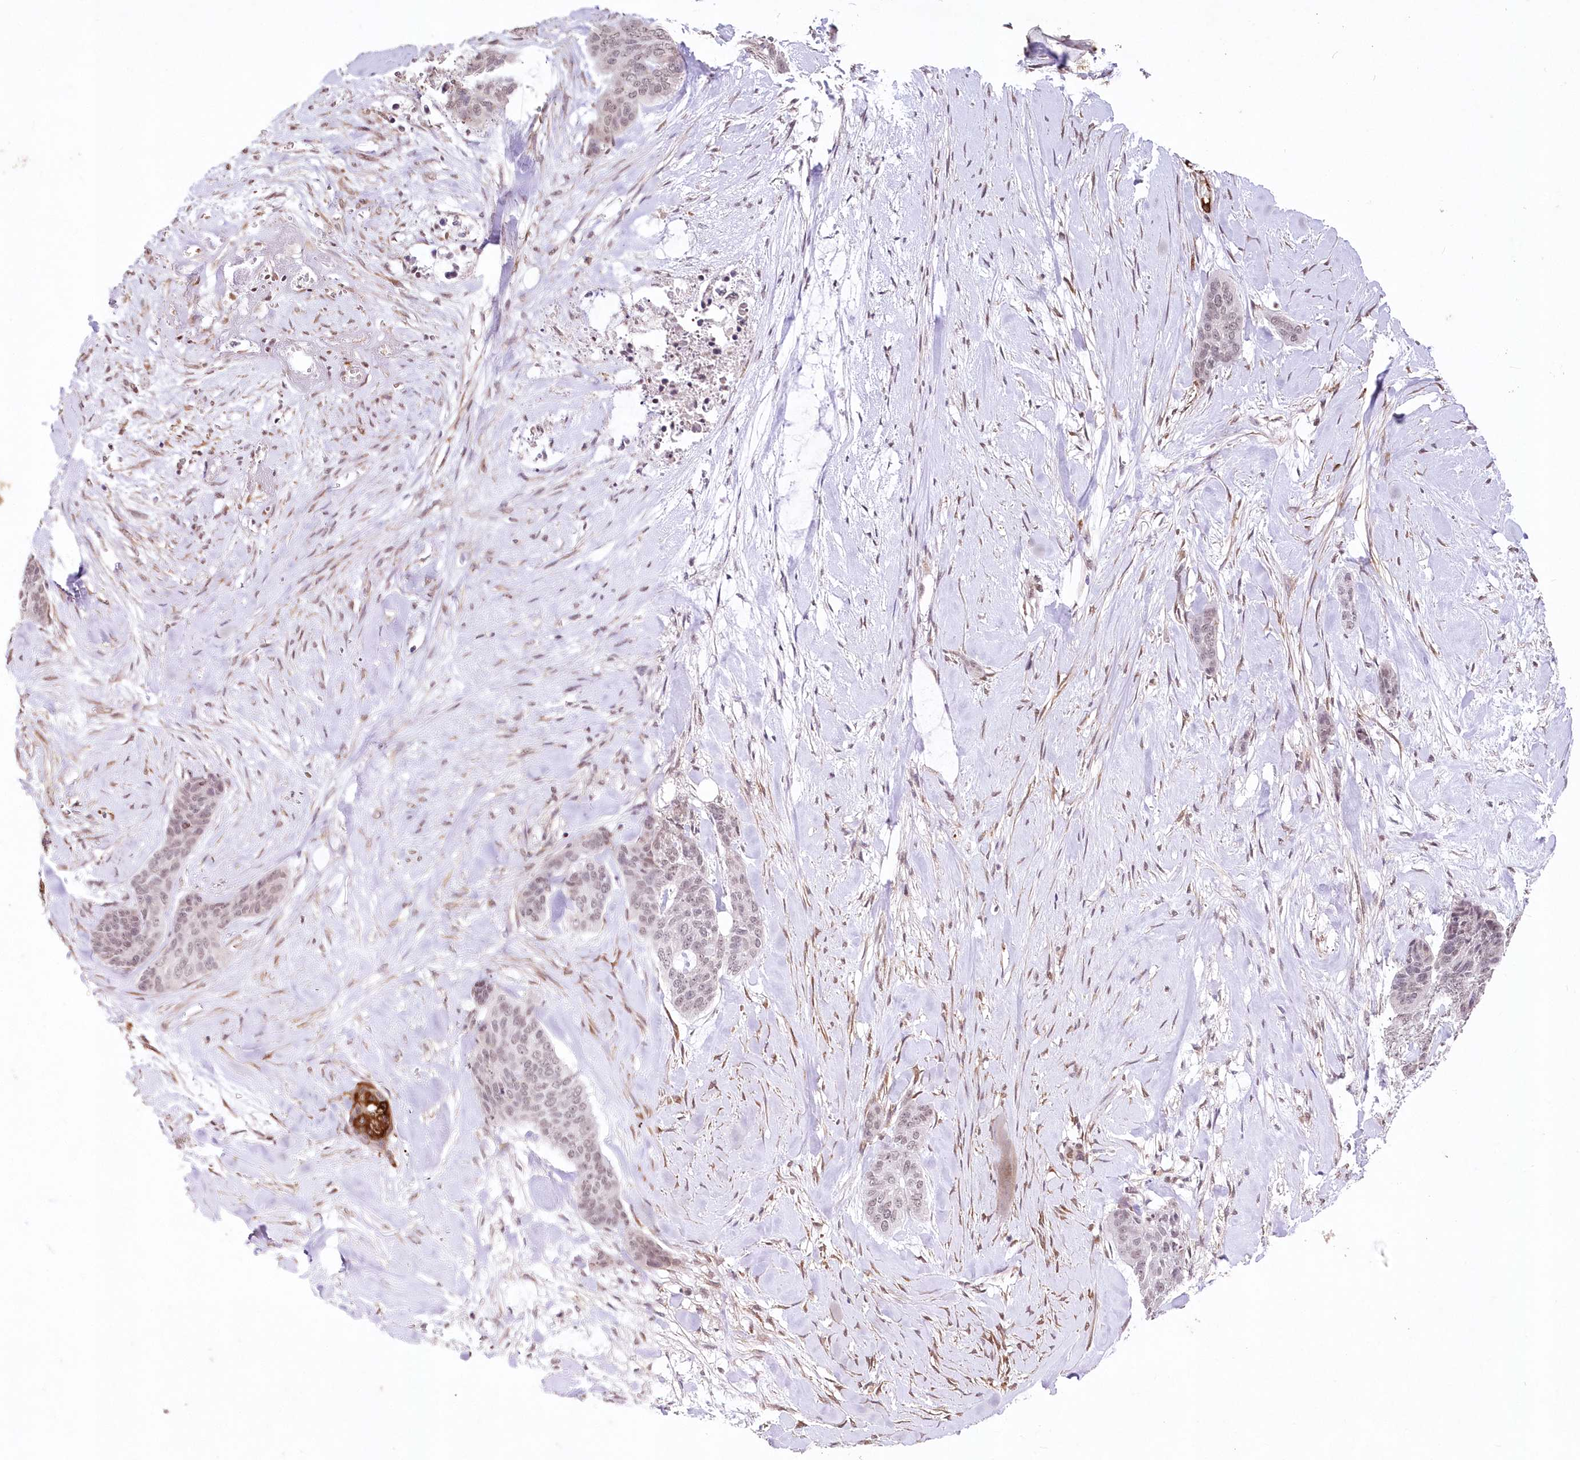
{"staining": {"intensity": "negative", "quantity": "none", "location": "none"}, "tissue": "skin cancer", "cell_type": "Tumor cells", "image_type": "cancer", "snomed": [{"axis": "morphology", "description": "Basal cell carcinoma"}, {"axis": "topography", "description": "Skin"}], "caption": "This is a histopathology image of IHC staining of skin cancer, which shows no positivity in tumor cells. Nuclei are stained in blue.", "gene": "RBM27", "patient": {"sex": "female", "age": 64}}